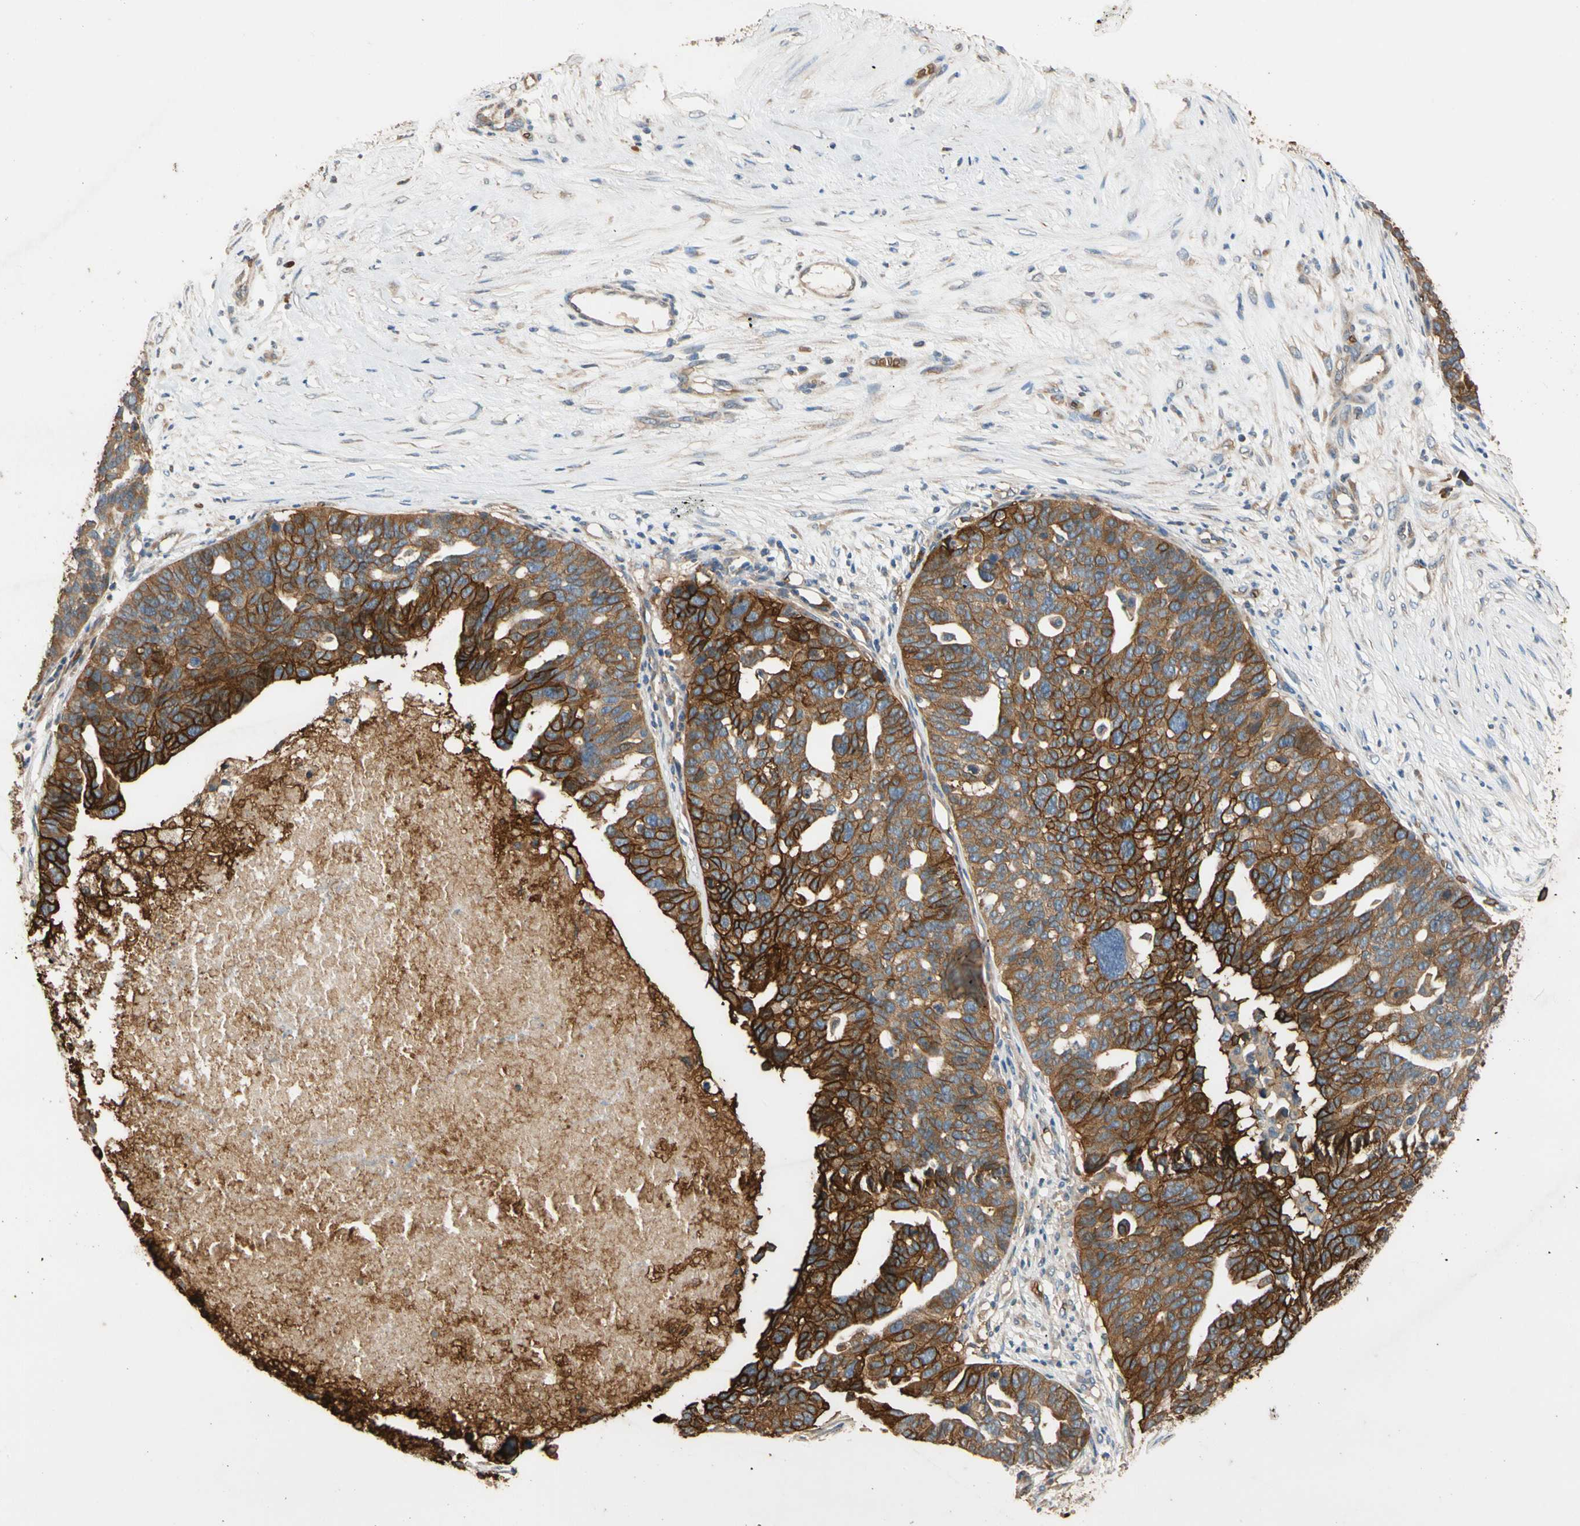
{"staining": {"intensity": "strong", "quantity": ">75%", "location": "cytoplasmic/membranous"}, "tissue": "ovarian cancer", "cell_type": "Tumor cells", "image_type": "cancer", "snomed": [{"axis": "morphology", "description": "Cystadenocarcinoma, serous, NOS"}, {"axis": "topography", "description": "Ovary"}], "caption": "A high amount of strong cytoplasmic/membranous staining is identified in about >75% of tumor cells in serous cystadenocarcinoma (ovarian) tissue.", "gene": "RIOK2", "patient": {"sex": "female", "age": 59}}